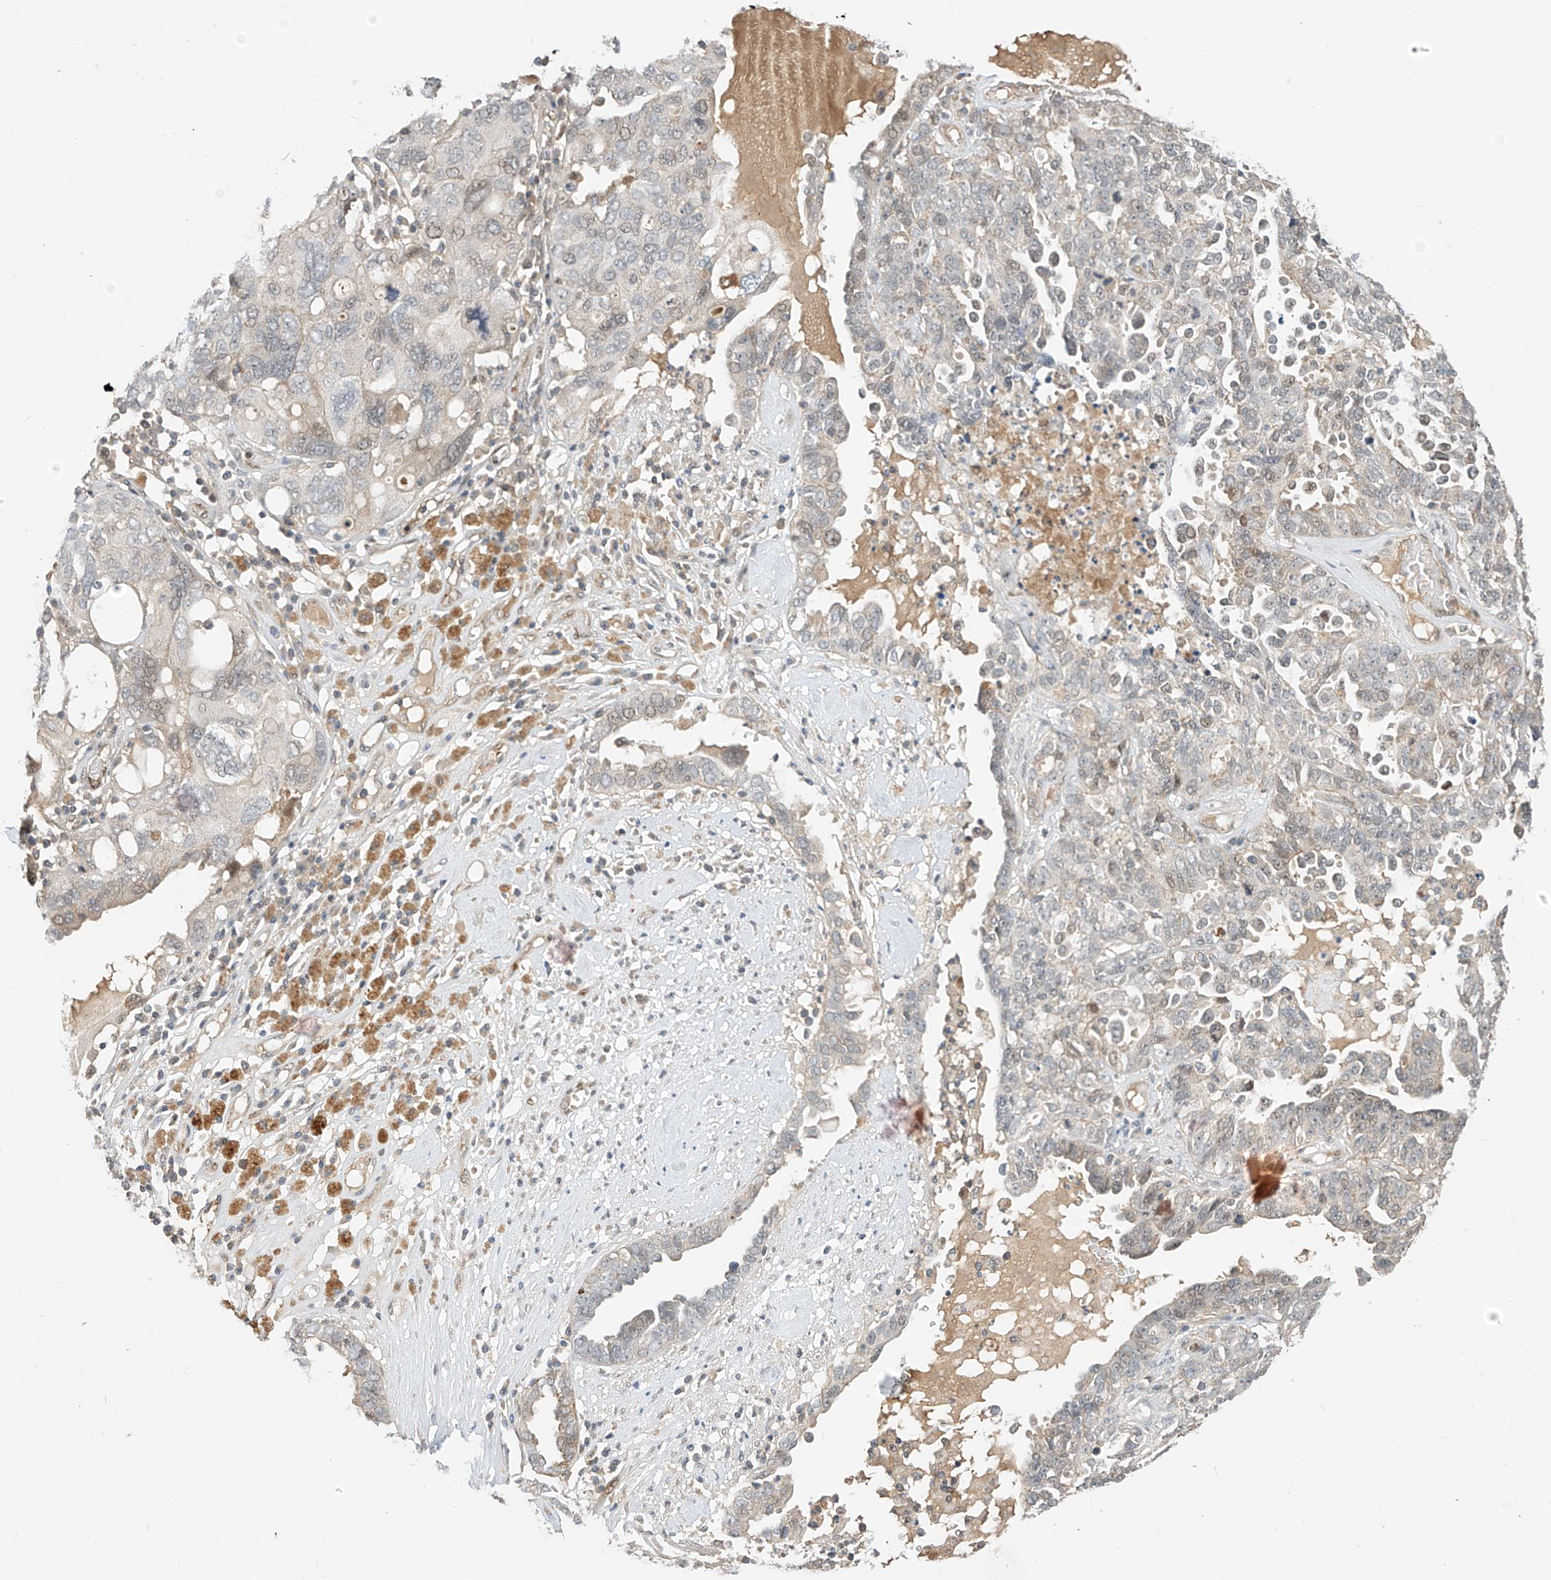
{"staining": {"intensity": "negative", "quantity": "none", "location": "none"}, "tissue": "ovarian cancer", "cell_type": "Tumor cells", "image_type": "cancer", "snomed": [{"axis": "morphology", "description": "Carcinoma, endometroid"}, {"axis": "topography", "description": "Ovary"}], "caption": "Protein analysis of ovarian cancer (endometroid carcinoma) demonstrates no significant positivity in tumor cells. Brightfield microscopy of immunohistochemistry (IHC) stained with DAB (brown) and hematoxylin (blue), captured at high magnification.", "gene": "MRTFA", "patient": {"sex": "female", "age": 62}}